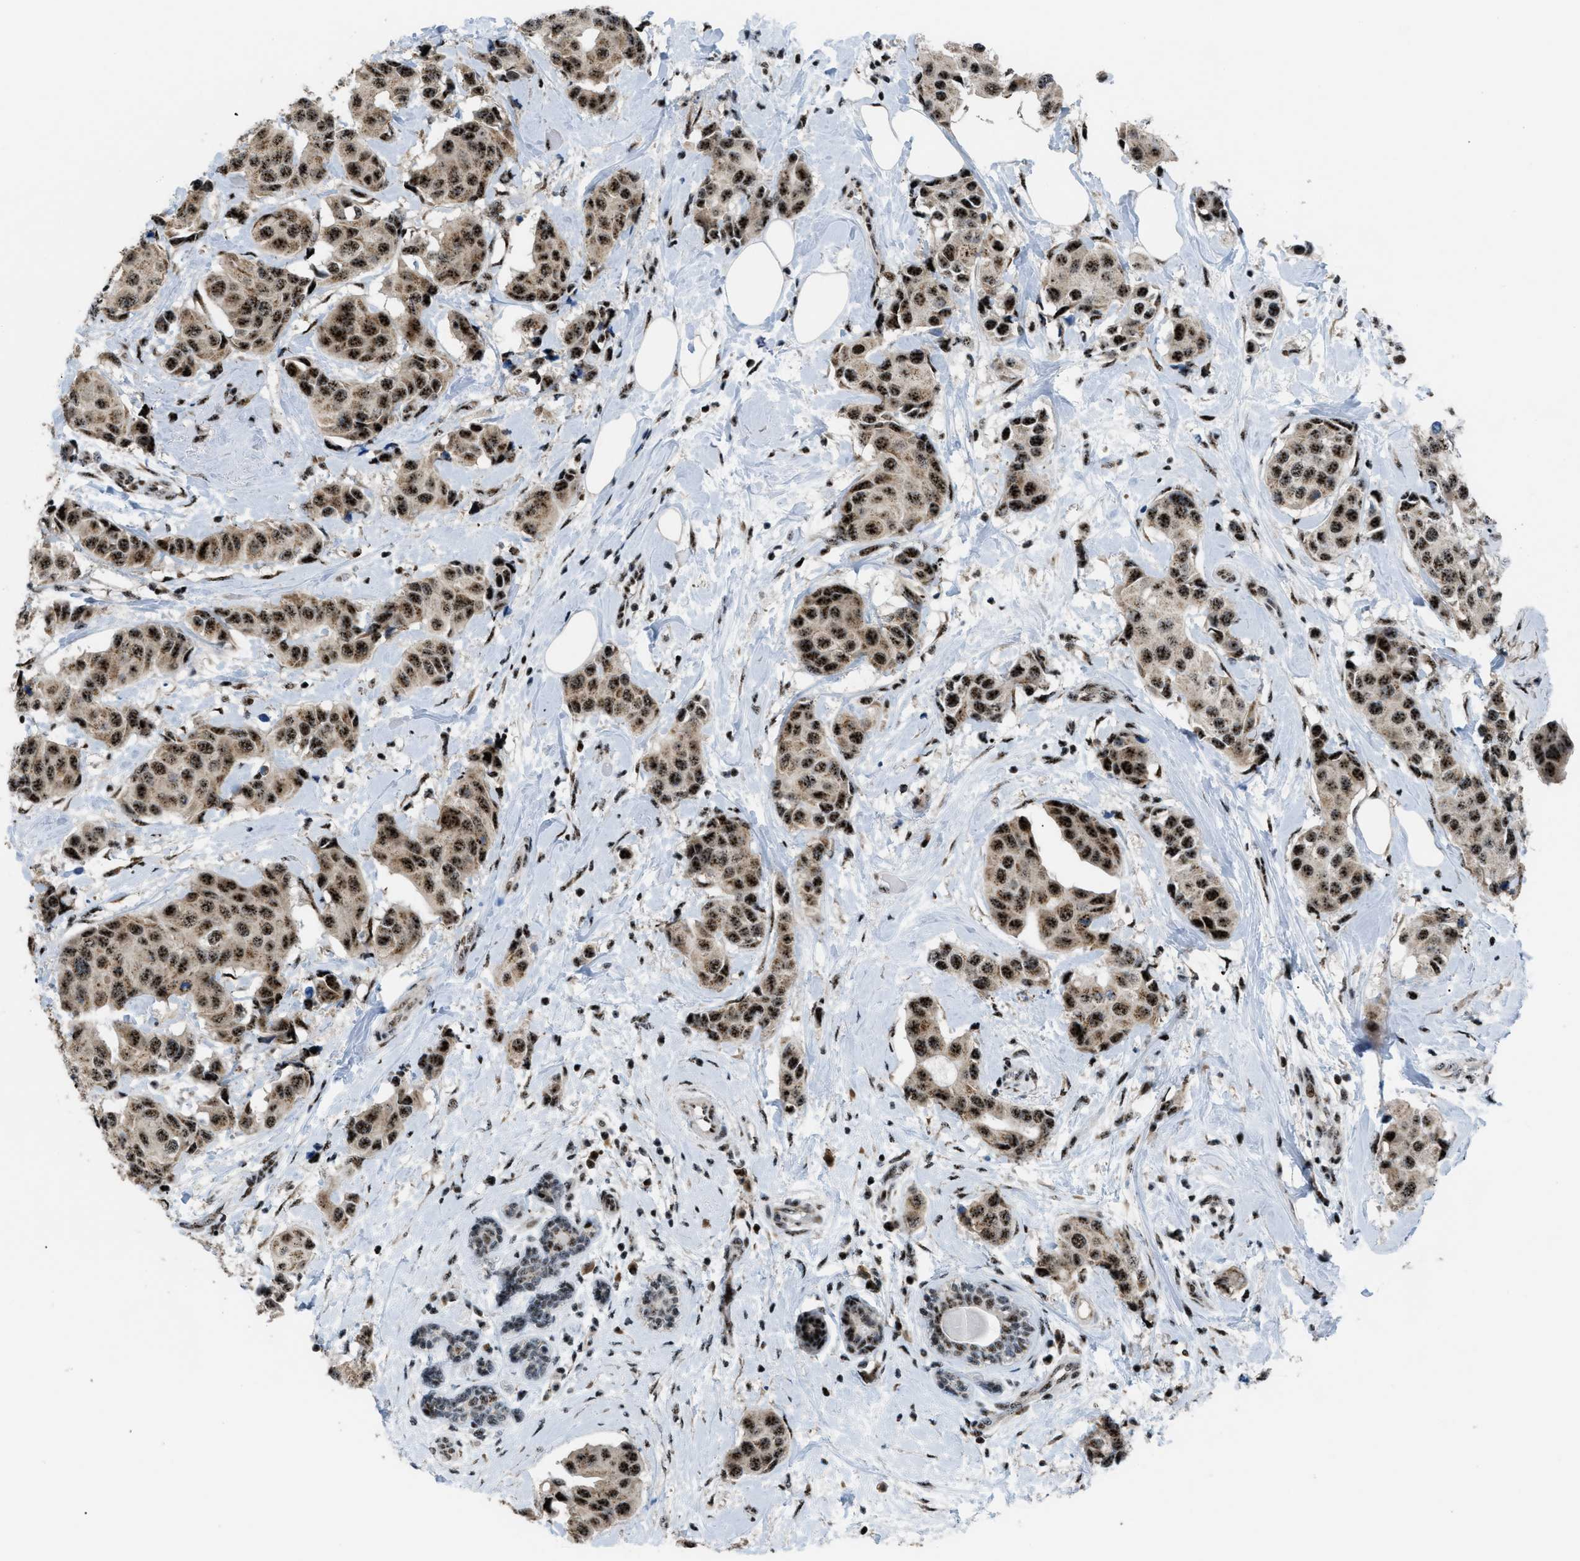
{"staining": {"intensity": "strong", "quantity": ">75%", "location": "nuclear"}, "tissue": "breast cancer", "cell_type": "Tumor cells", "image_type": "cancer", "snomed": [{"axis": "morphology", "description": "Normal tissue, NOS"}, {"axis": "morphology", "description": "Duct carcinoma"}, {"axis": "topography", "description": "Breast"}], "caption": "Immunohistochemical staining of breast cancer exhibits strong nuclear protein expression in about >75% of tumor cells.", "gene": "CDR2", "patient": {"sex": "female", "age": 39}}